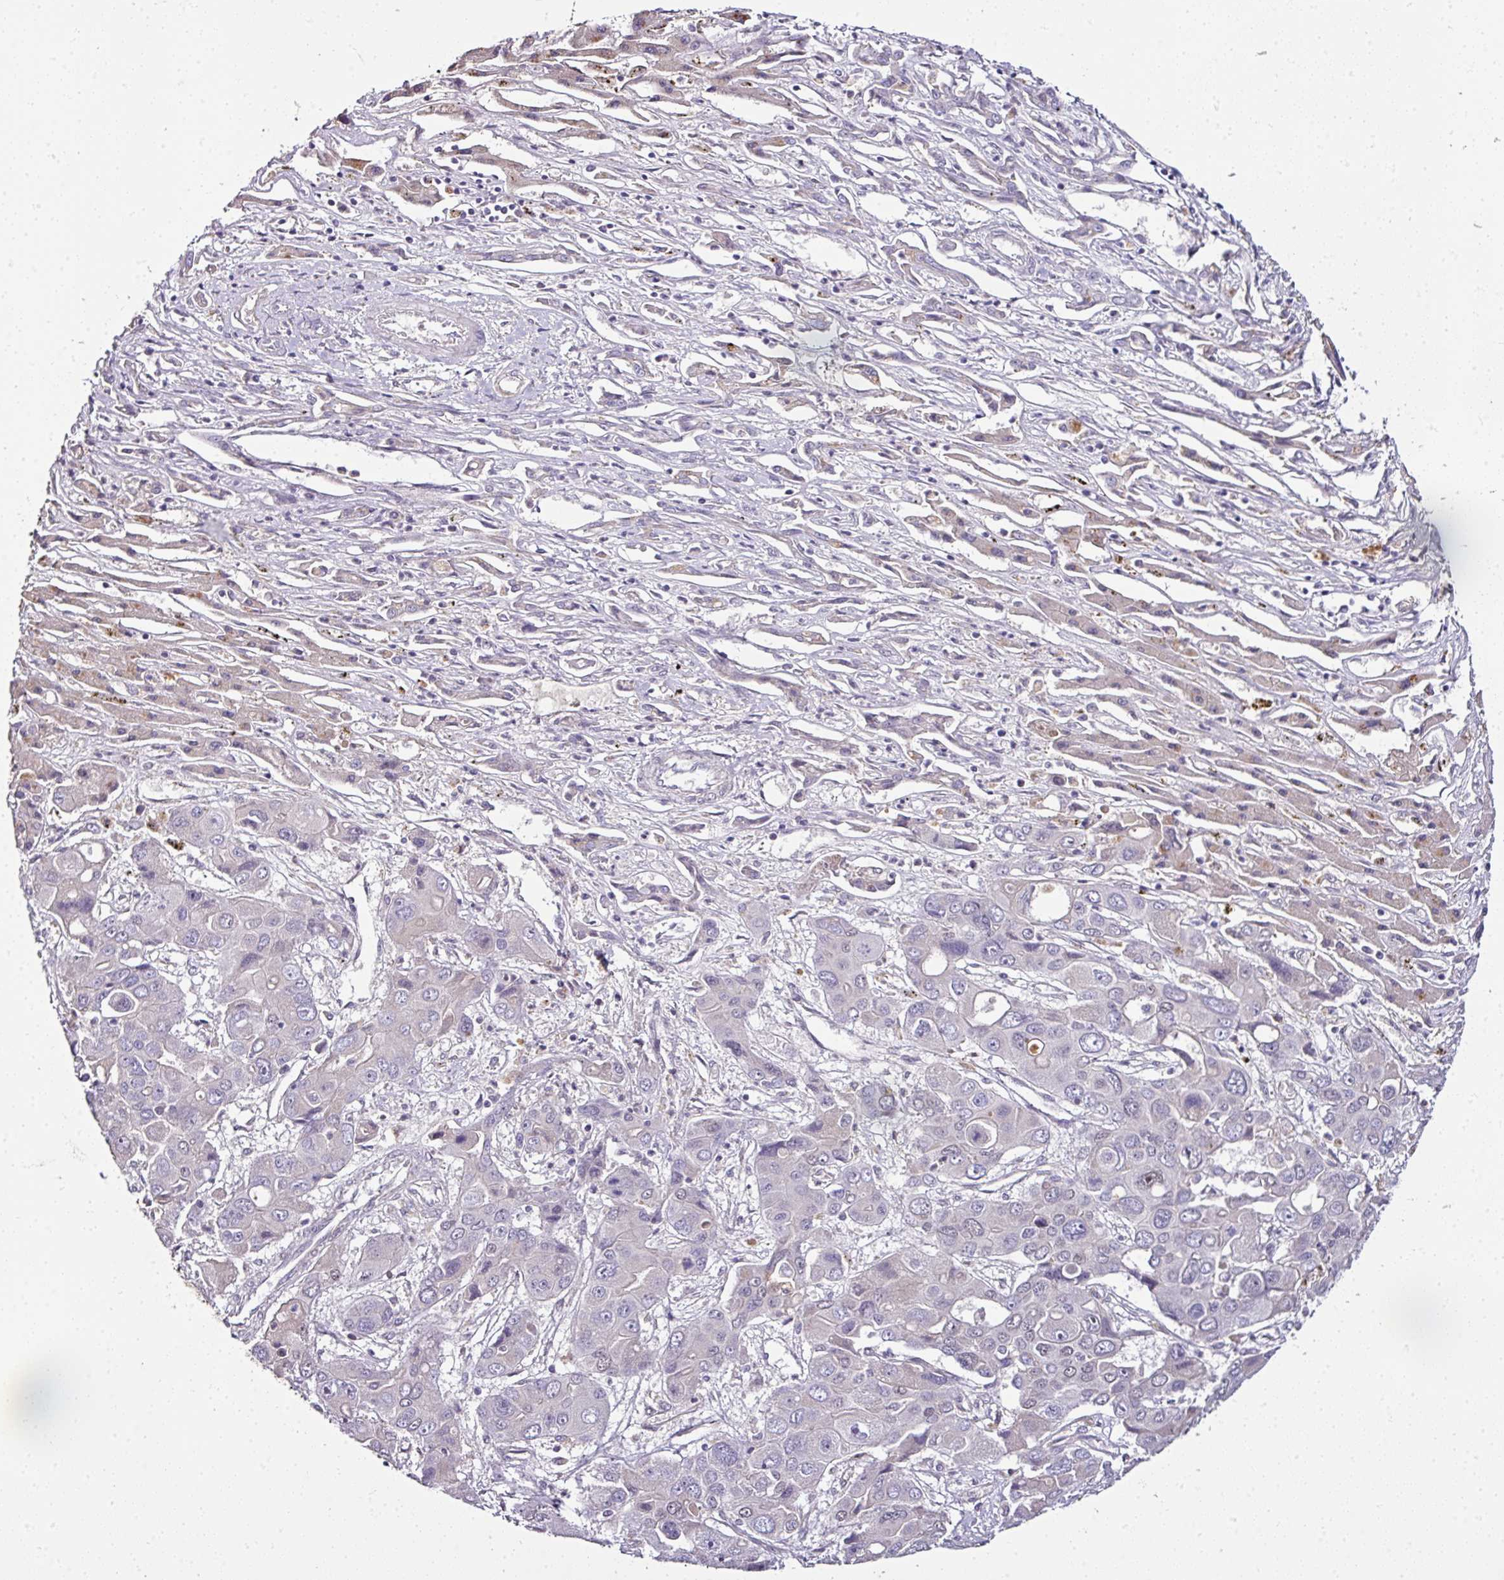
{"staining": {"intensity": "negative", "quantity": "none", "location": "none"}, "tissue": "liver cancer", "cell_type": "Tumor cells", "image_type": "cancer", "snomed": [{"axis": "morphology", "description": "Cholangiocarcinoma"}, {"axis": "topography", "description": "Liver"}], "caption": "DAB (3,3'-diaminobenzidine) immunohistochemical staining of human liver cancer (cholangiocarcinoma) demonstrates no significant positivity in tumor cells.", "gene": "NAPSA", "patient": {"sex": "male", "age": 67}}